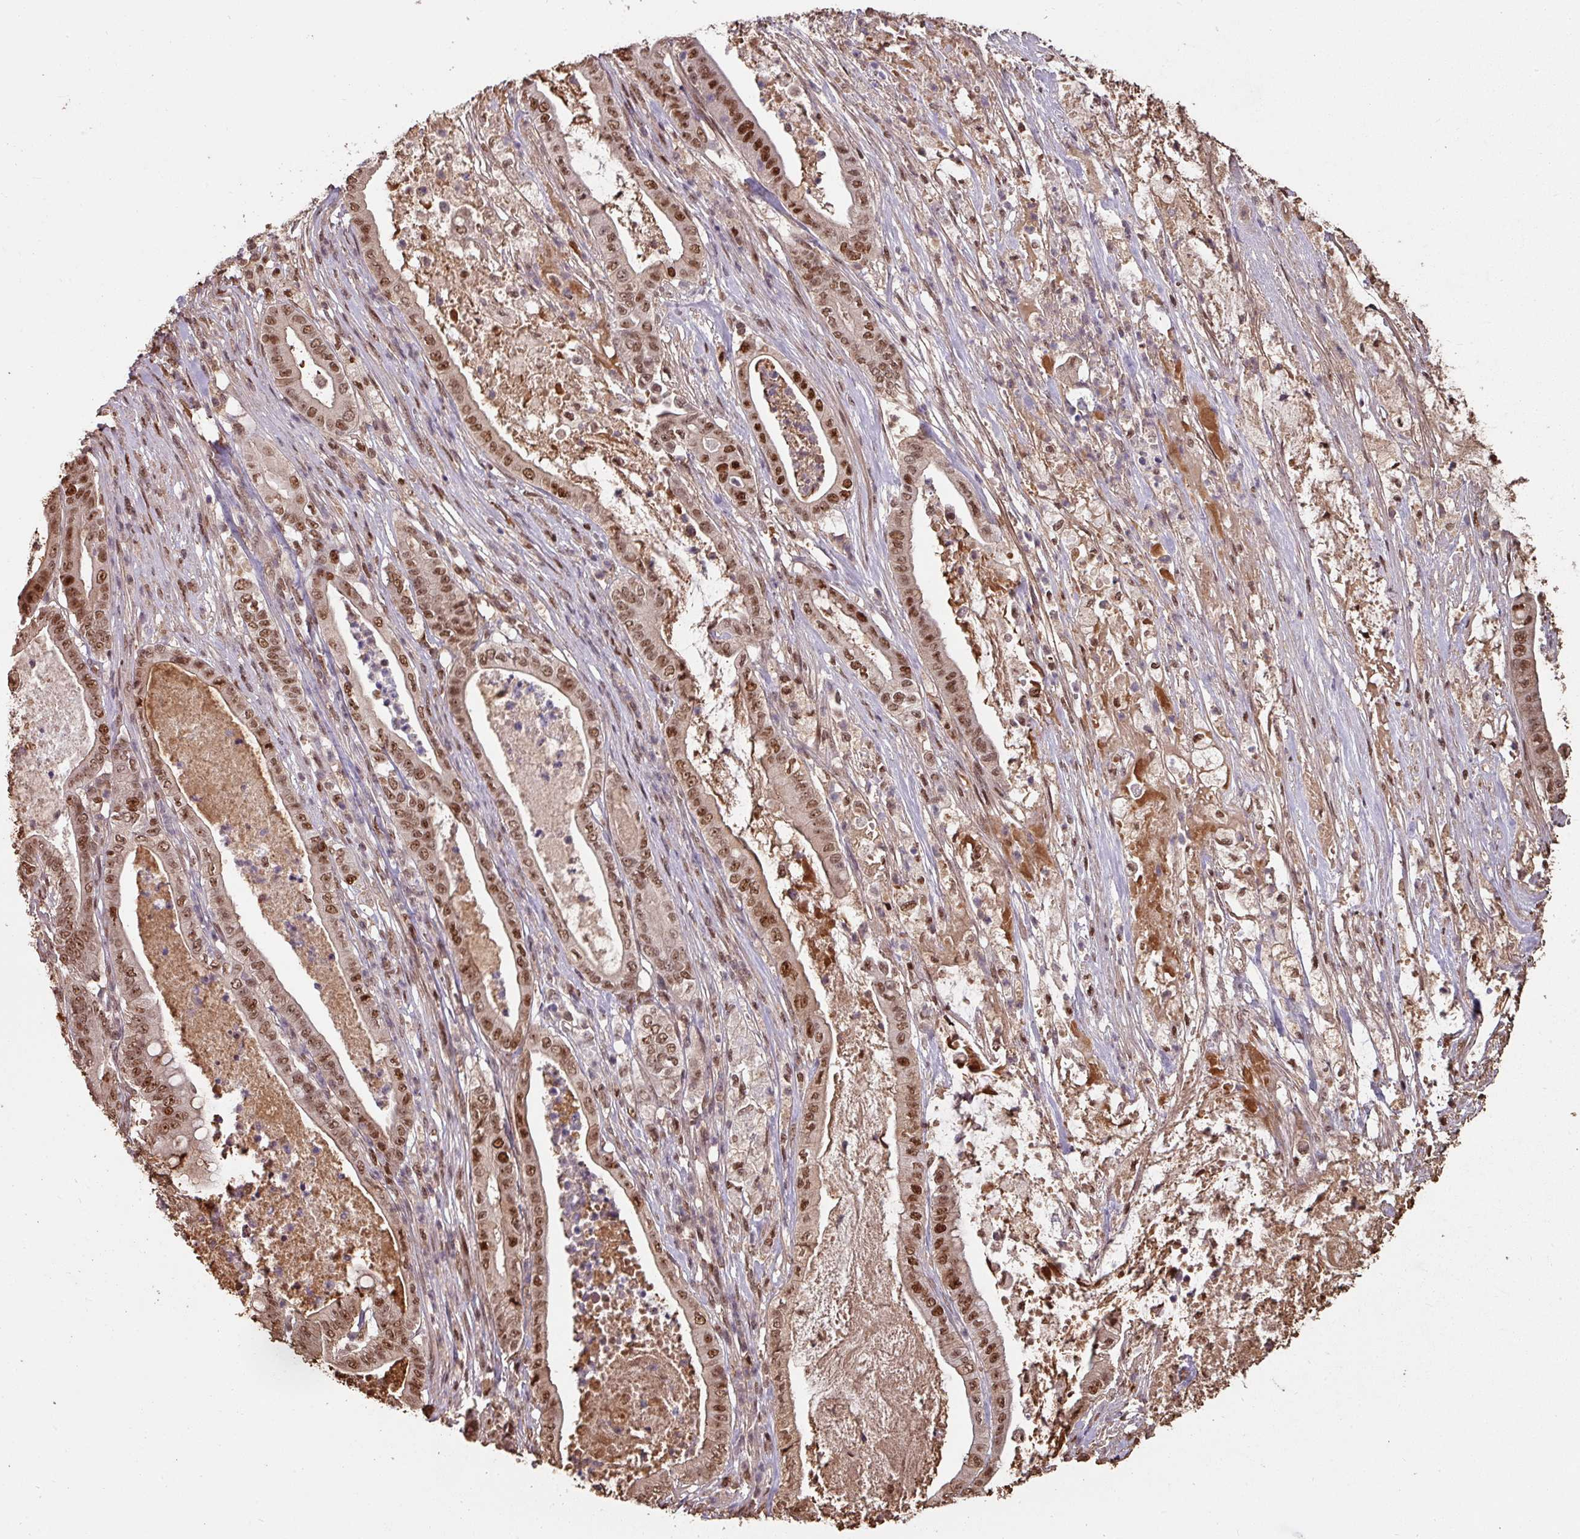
{"staining": {"intensity": "strong", "quantity": ">75%", "location": "nuclear"}, "tissue": "pancreatic cancer", "cell_type": "Tumor cells", "image_type": "cancer", "snomed": [{"axis": "morphology", "description": "Adenocarcinoma, NOS"}, {"axis": "topography", "description": "Pancreas"}], "caption": "The micrograph displays staining of pancreatic cancer (adenocarcinoma), revealing strong nuclear protein positivity (brown color) within tumor cells.", "gene": "POLD1", "patient": {"sex": "male", "age": 71}}